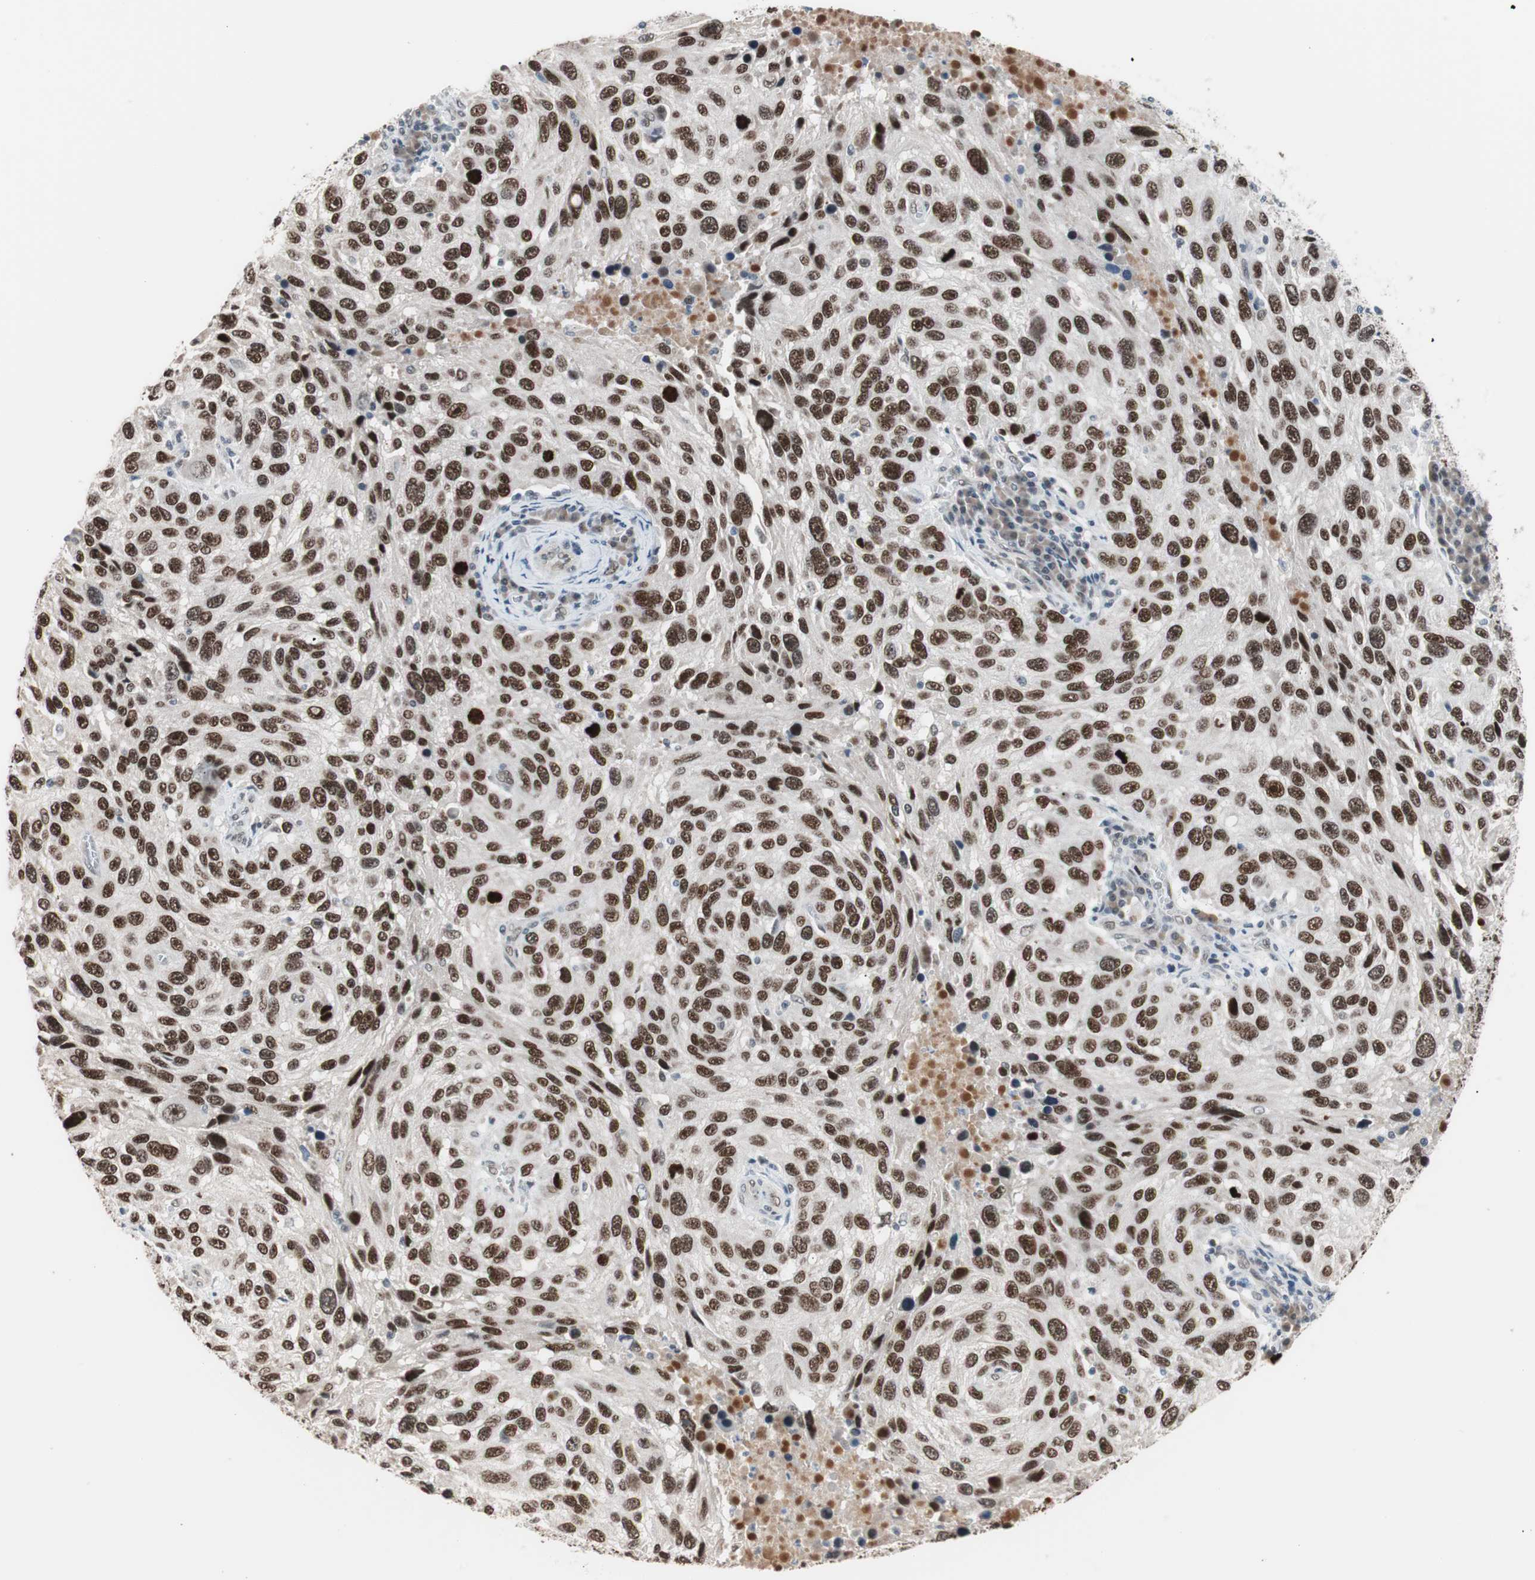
{"staining": {"intensity": "strong", "quantity": ">75%", "location": "nuclear"}, "tissue": "melanoma", "cell_type": "Tumor cells", "image_type": "cancer", "snomed": [{"axis": "morphology", "description": "Malignant melanoma, NOS"}, {"axis": "topography", "description": "Skin"}], "caption": "Immunohistochemistry (DAB) staining of human malignant melanoma exhibits strong nuclear protein staining in approximately >75% of tumor cells.", "gene": "LIG3", "patient": {"sex": "male", "age": 53}}